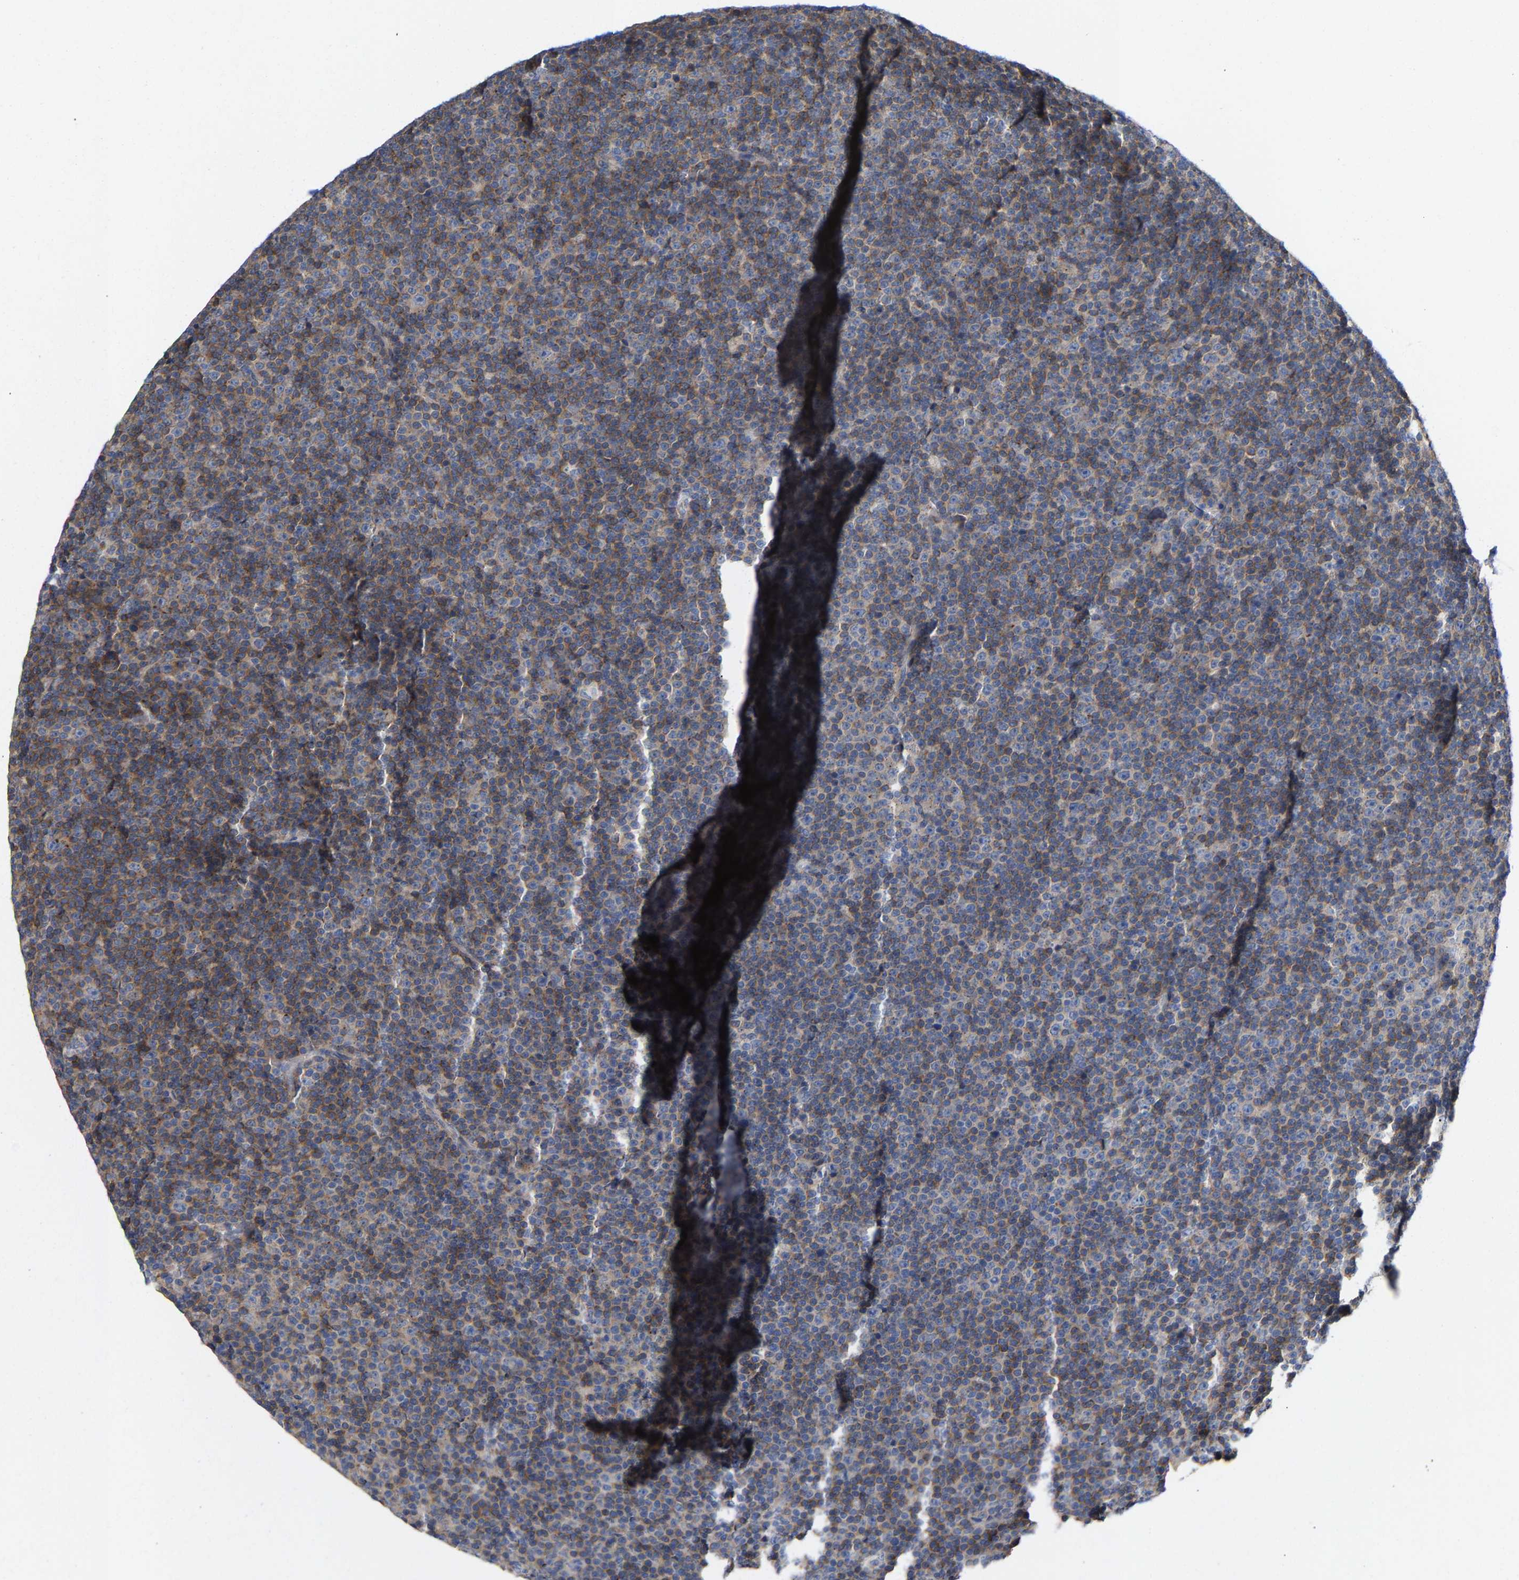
{"staining": {"intensity": "moderate", "quantity": ">75%", "location": "cytoplasmic/membranous"}, "tissue": "lymphoma", "cell_type": "Tumor cells", "image_type": "cancer", "snomed": [{"axis": "morphology", "description": "Malignant lymphoma, non-Hodgkin's type, Low grade"}, {"axis": "topography", "description": "Lymph node"}], "caption": "A medium amount of moderate cytoplasmic/membranous positivity is appreciated in about >75% of tumor cells in lymphoma tissue. Nuclei are stained in blue.", "gene": "PPP1R15A", "patient": {"sex": "female", "age": 67}}